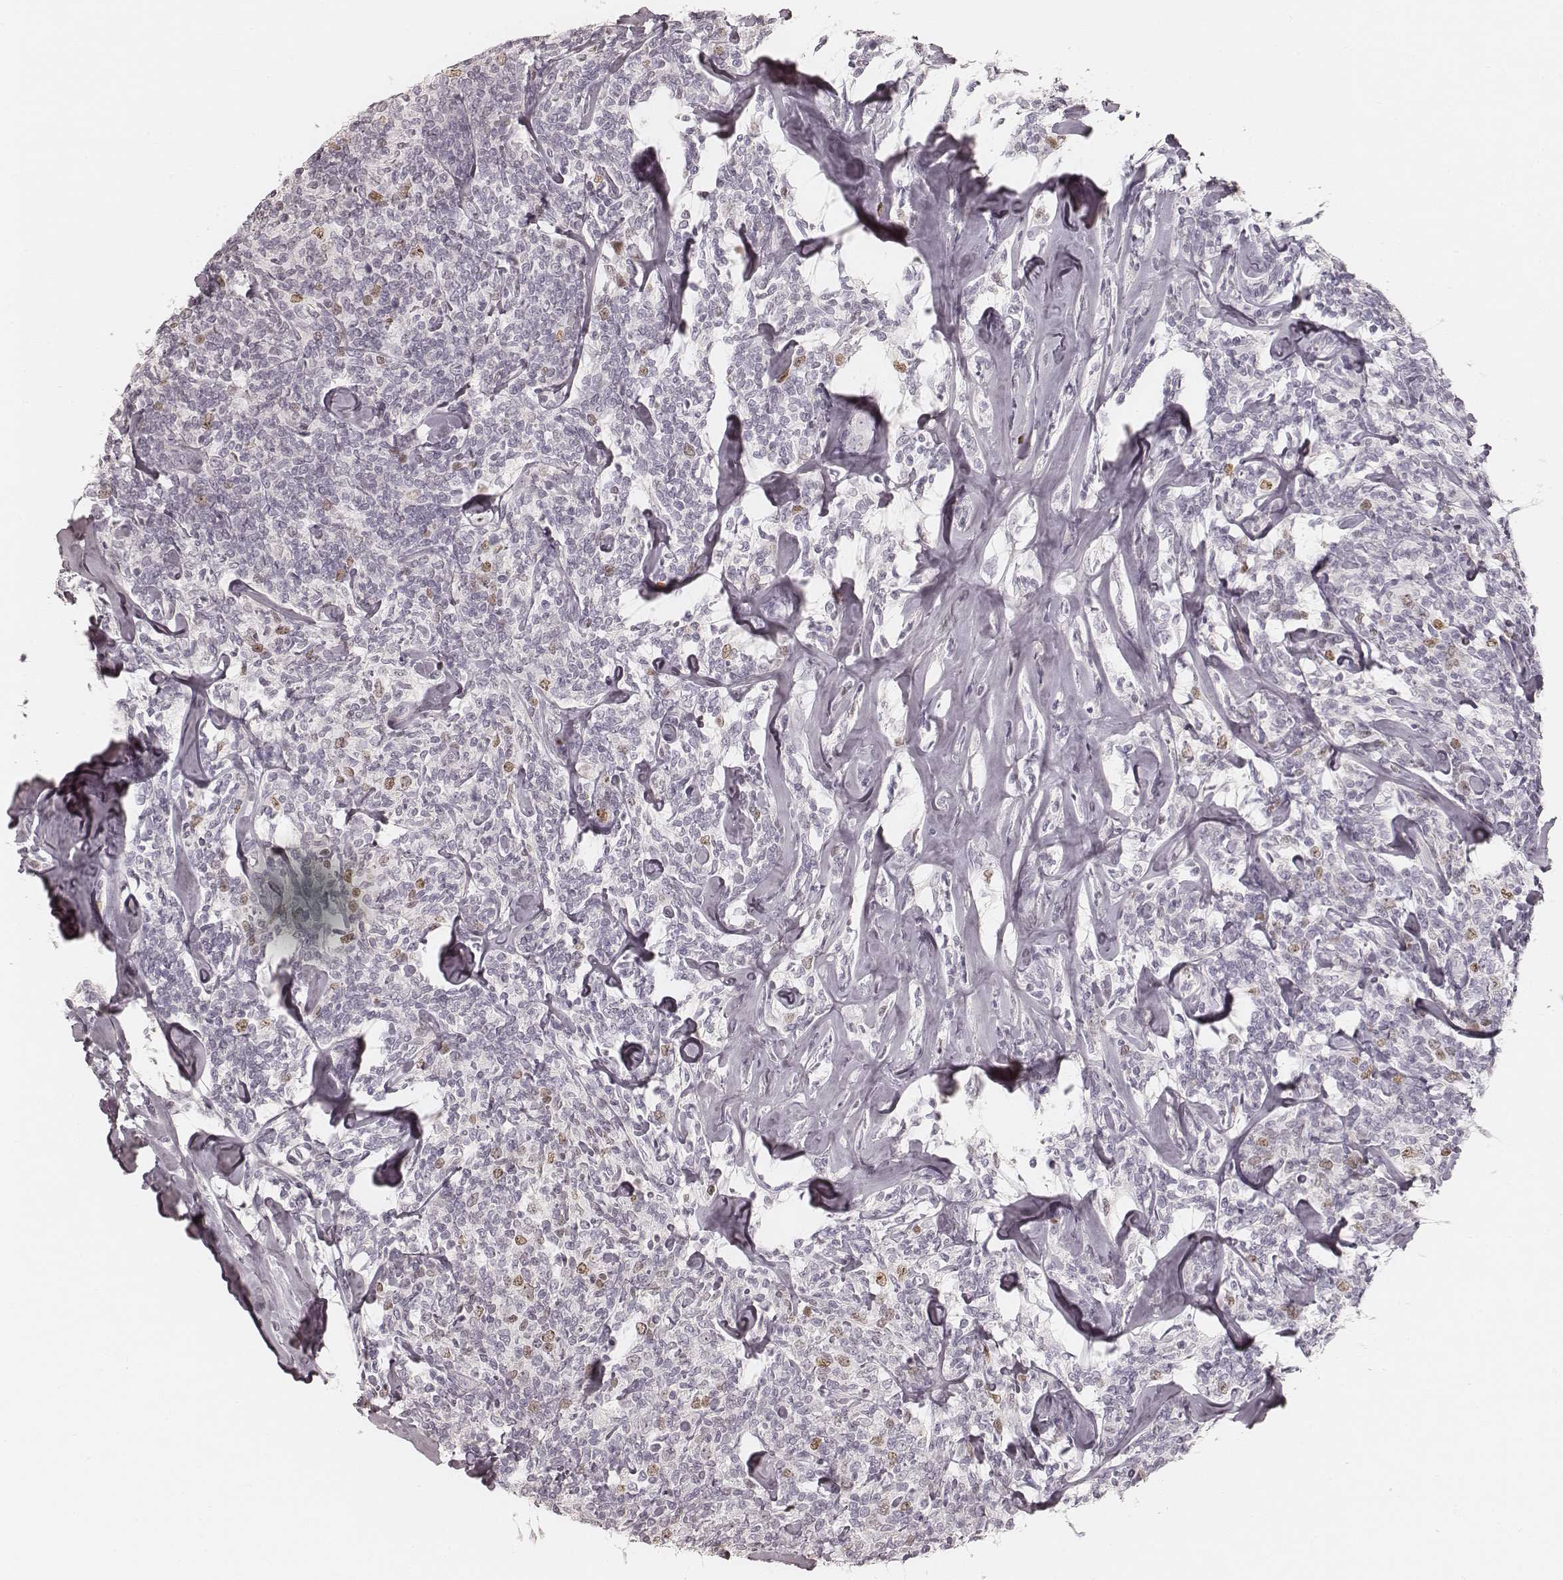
{"staining": {"intensity": "moderate", "quantity": "<25%", "location": "nuclear"}, "tissue": "lymphoma", "cell_type": "Tumor cells", "image_type": "cancer", "snomed": [{"axis": "morphology", "description": "Malignant lymphoma, non-Hodgkin's type, Low grade"}, {"axis": "topography", "description": "Lymph node"}], "caption": "This is an image of immunohistochemistry (IHC) staining of malignant lymphoma, non-Hodgkin's type (low-grade), which shows moderate positivity in the nuclear of tumor cells.", "gene": "TEX37", "patient": {"sex": "female", "age": 56}}